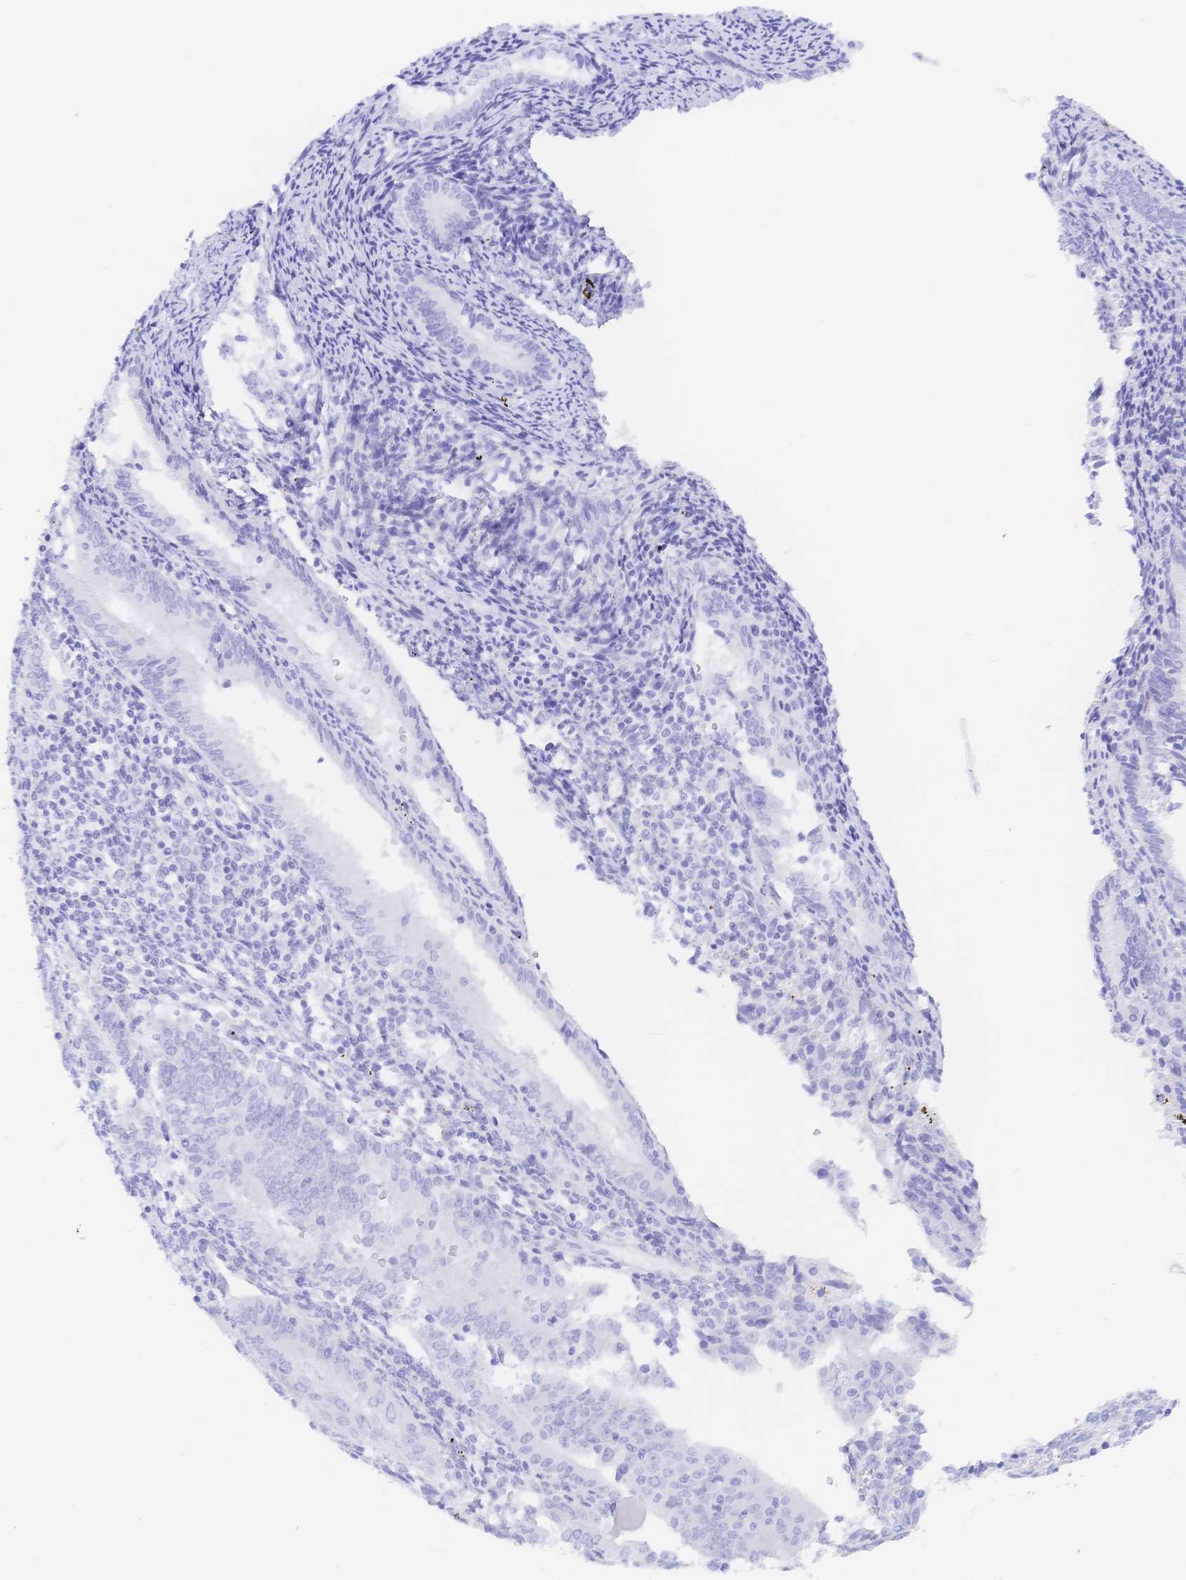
{"staining": {"intensity": "negative", "quantity": "none", "location": "none"}, "tissue": "endometrium", "cell_type": "Cells in endometrial stroma", "image_type": "normal", "snomed": [{"axis": "morphology", "description": "Normal tissue, NOS"}, {"axis": "topography", "description": "Endometrium"}], "caption": "A high-resolution micrograph shows IHC staining of normal endometrium, which demonstrates no significant expression in cells in endometrial stroma. (Brightfield microscopy of DAB immunohistochemistry (IHC) at high magnification).", "gene": "KCNH6", "patient": {"sex": "female", "age": 41}}